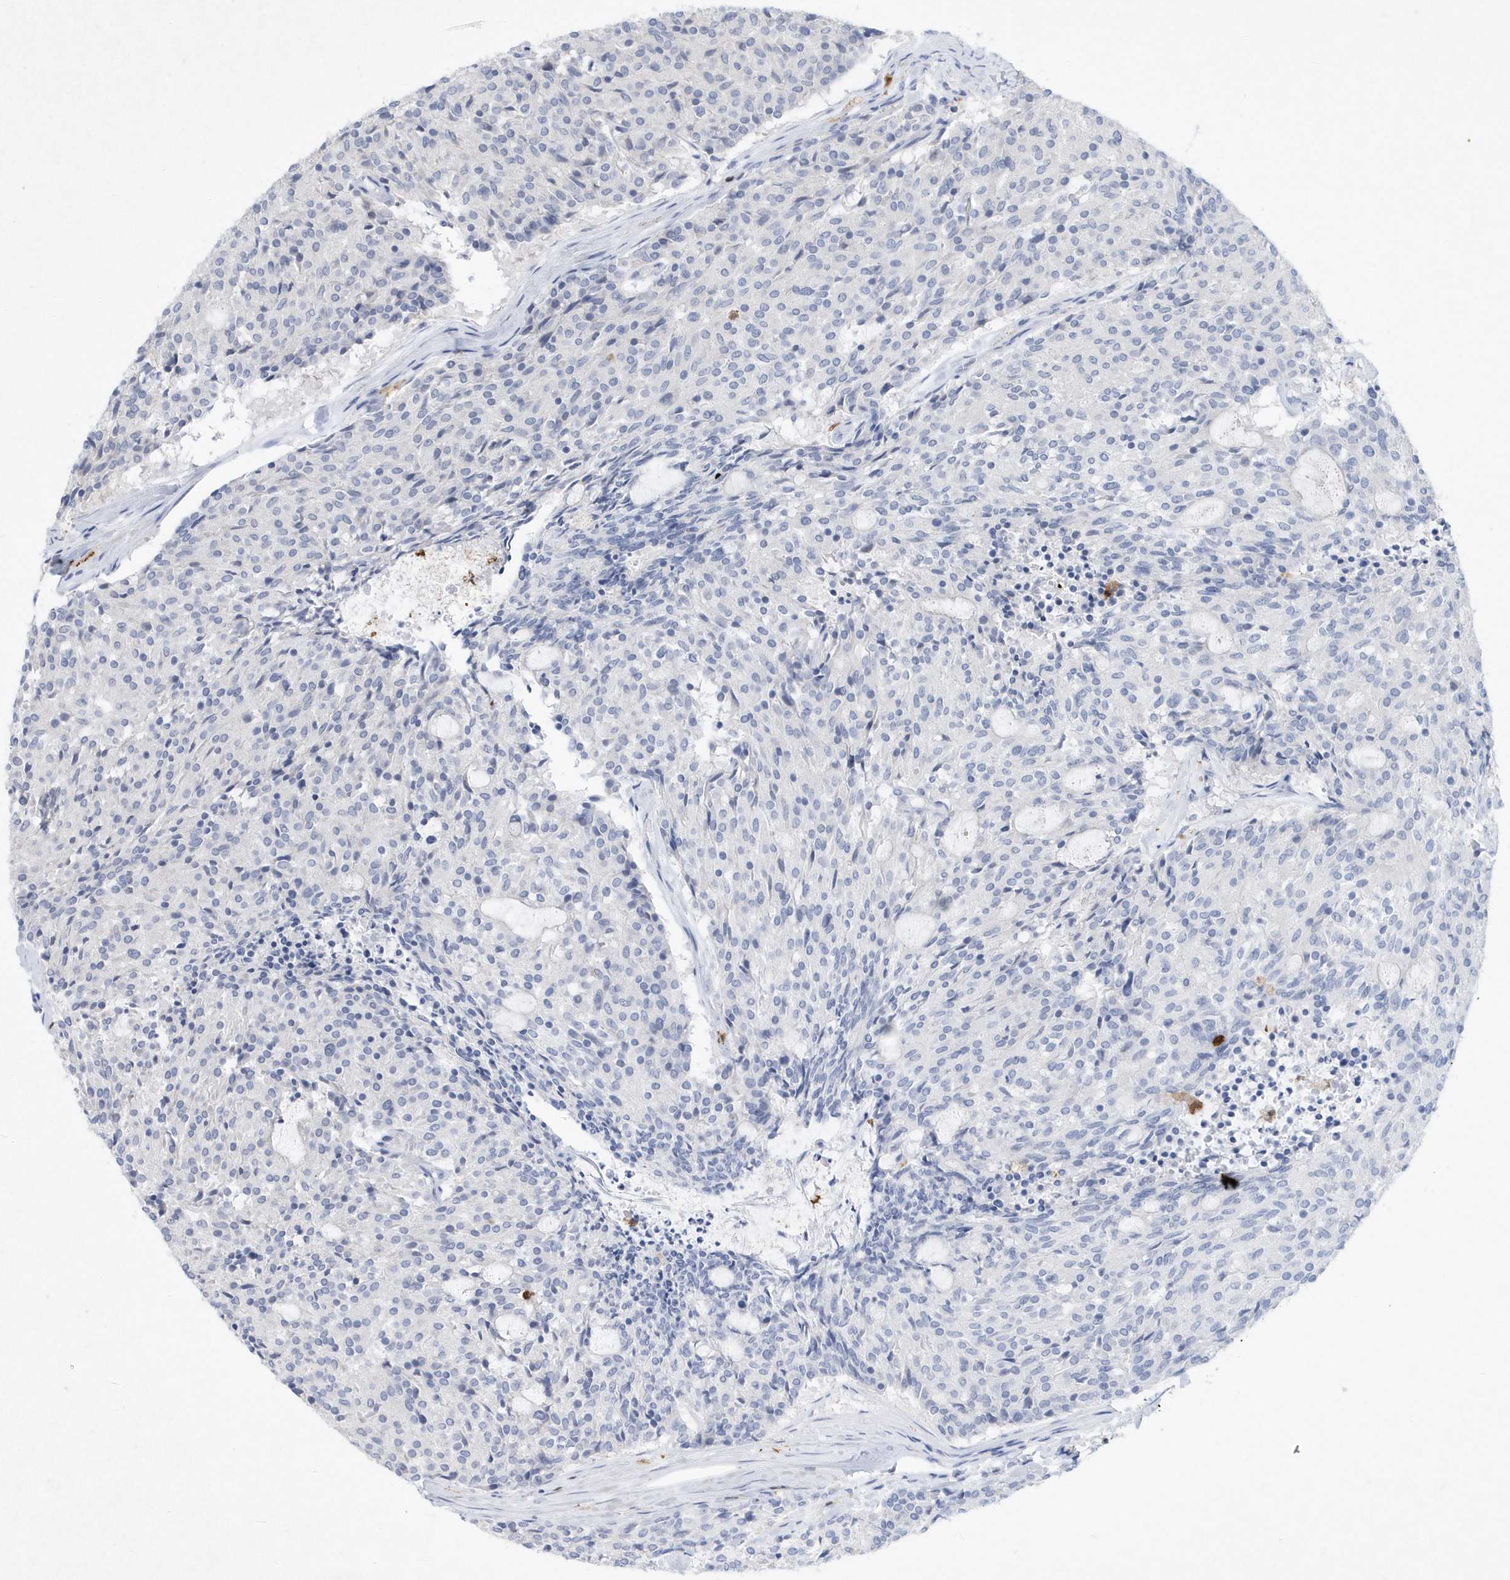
{"staining": {"intensity": "negative", "quantity": "none", "location": "none"}, "tissue": "carcinoid", "cell_type": "Tumor cells", "image_type": "cancer", "snomed": [{"axis": "morphology", "description": "Carcinoid, malignant, NOS"}, {"axis": "topography", "description": "Pancreas"}], "caption": "Immunohistochemistry (IHC) image of human malignant carcinoid stained for a protein (brown), which exhibits no expression in tumor cells.", "gene": "BHLHA15", "patient": {"sex": "female", "age": 54}}